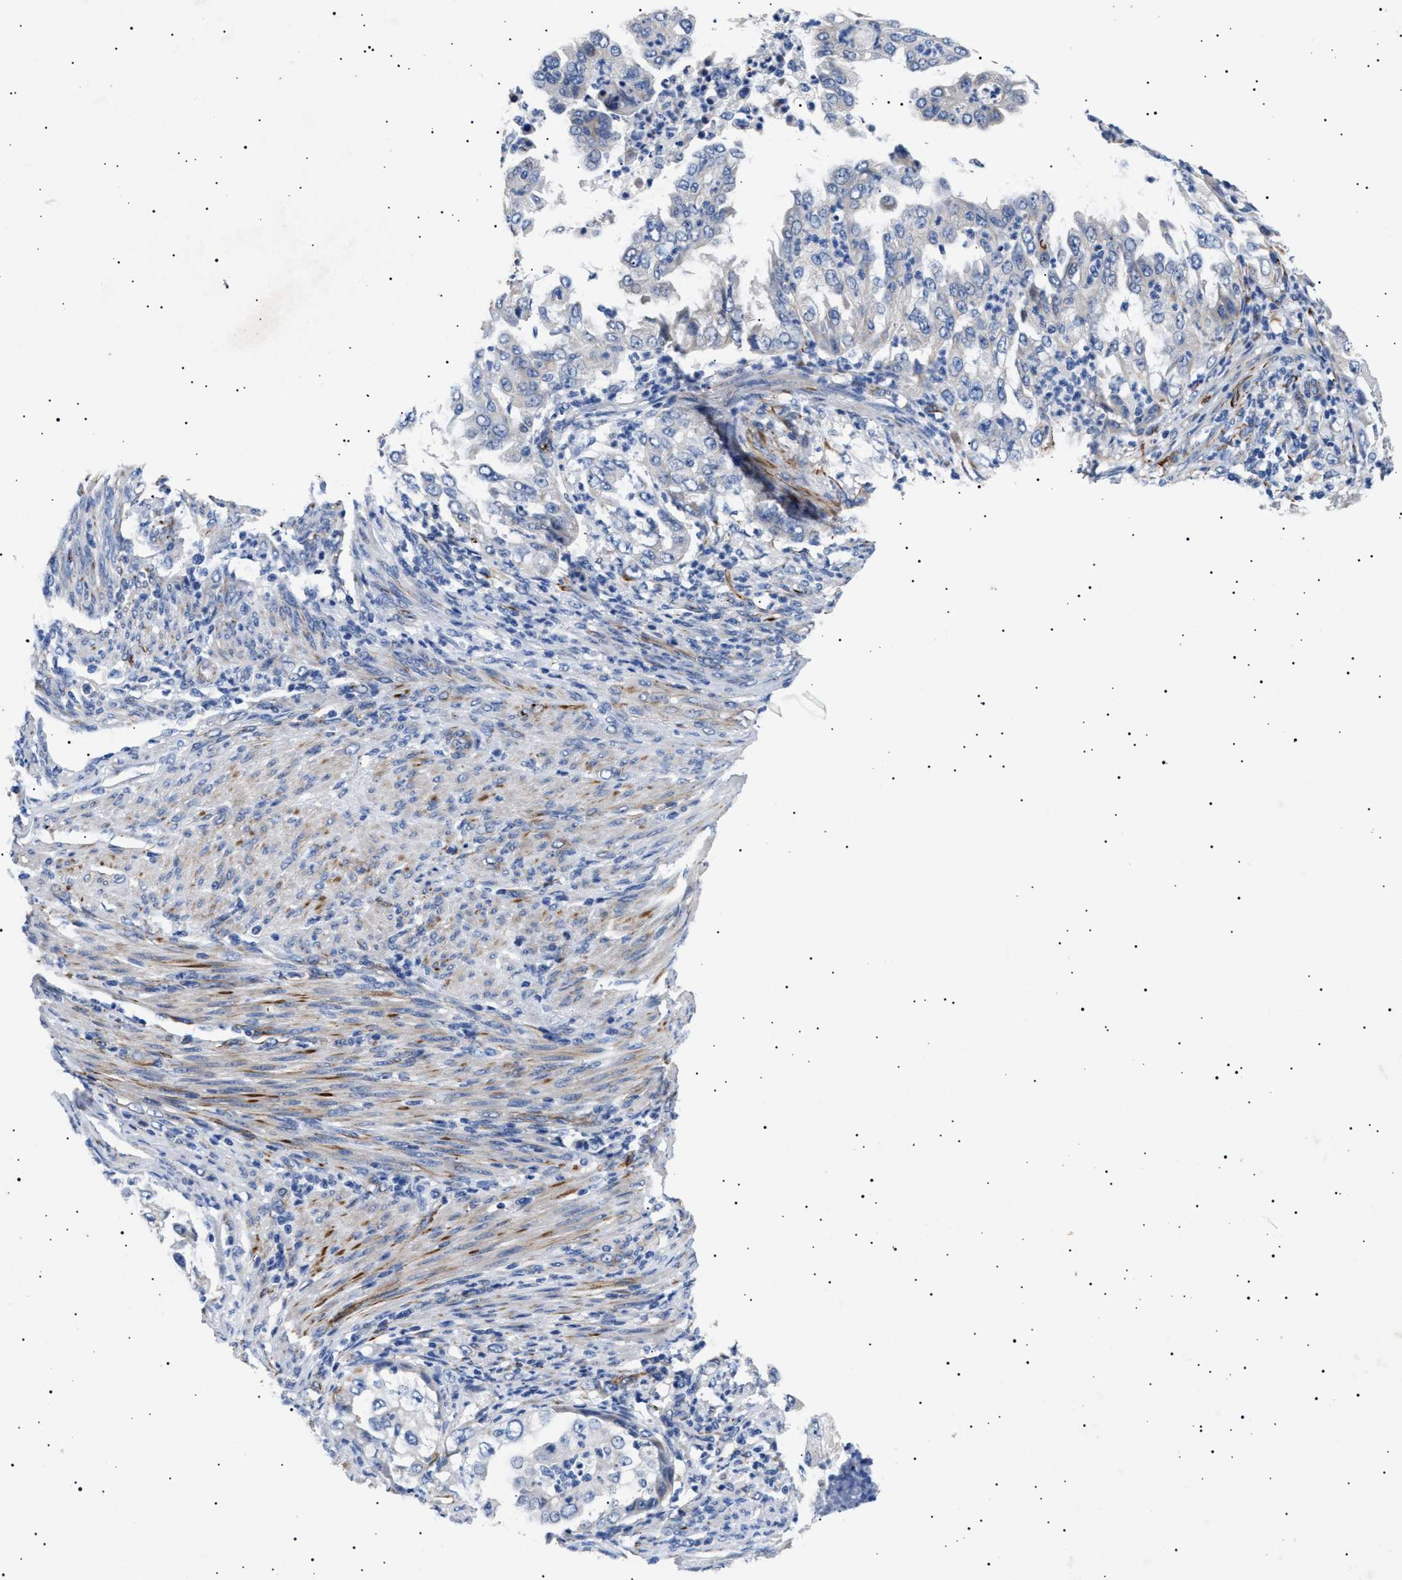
{"staining": {"intensity": "negative", "quantity": "none", "location": "none"}, "tissue": "endometrial cancer", "cell_type": "Tumor cells", "image_type": "cancer", "snomed": [{"axis": "morphology", "description": "Adenocarcinoma, NOS"}, {"axis": "topography", "description": "Endometrium"}], "caption": "Immunohistochemistry histopathology image of human endometrial cancer stained for a protein (brown), which reveals no expression in tumor cells. The staining was performed using DAB (3,3'-diaminobenzidine) to visualize the protein expression in brown, while the nuclei were stained in blue with hematoxylin (Magnification: 20x).", "gene": "OLFML2A", "patient": {"sex": "female", "age": 85}}